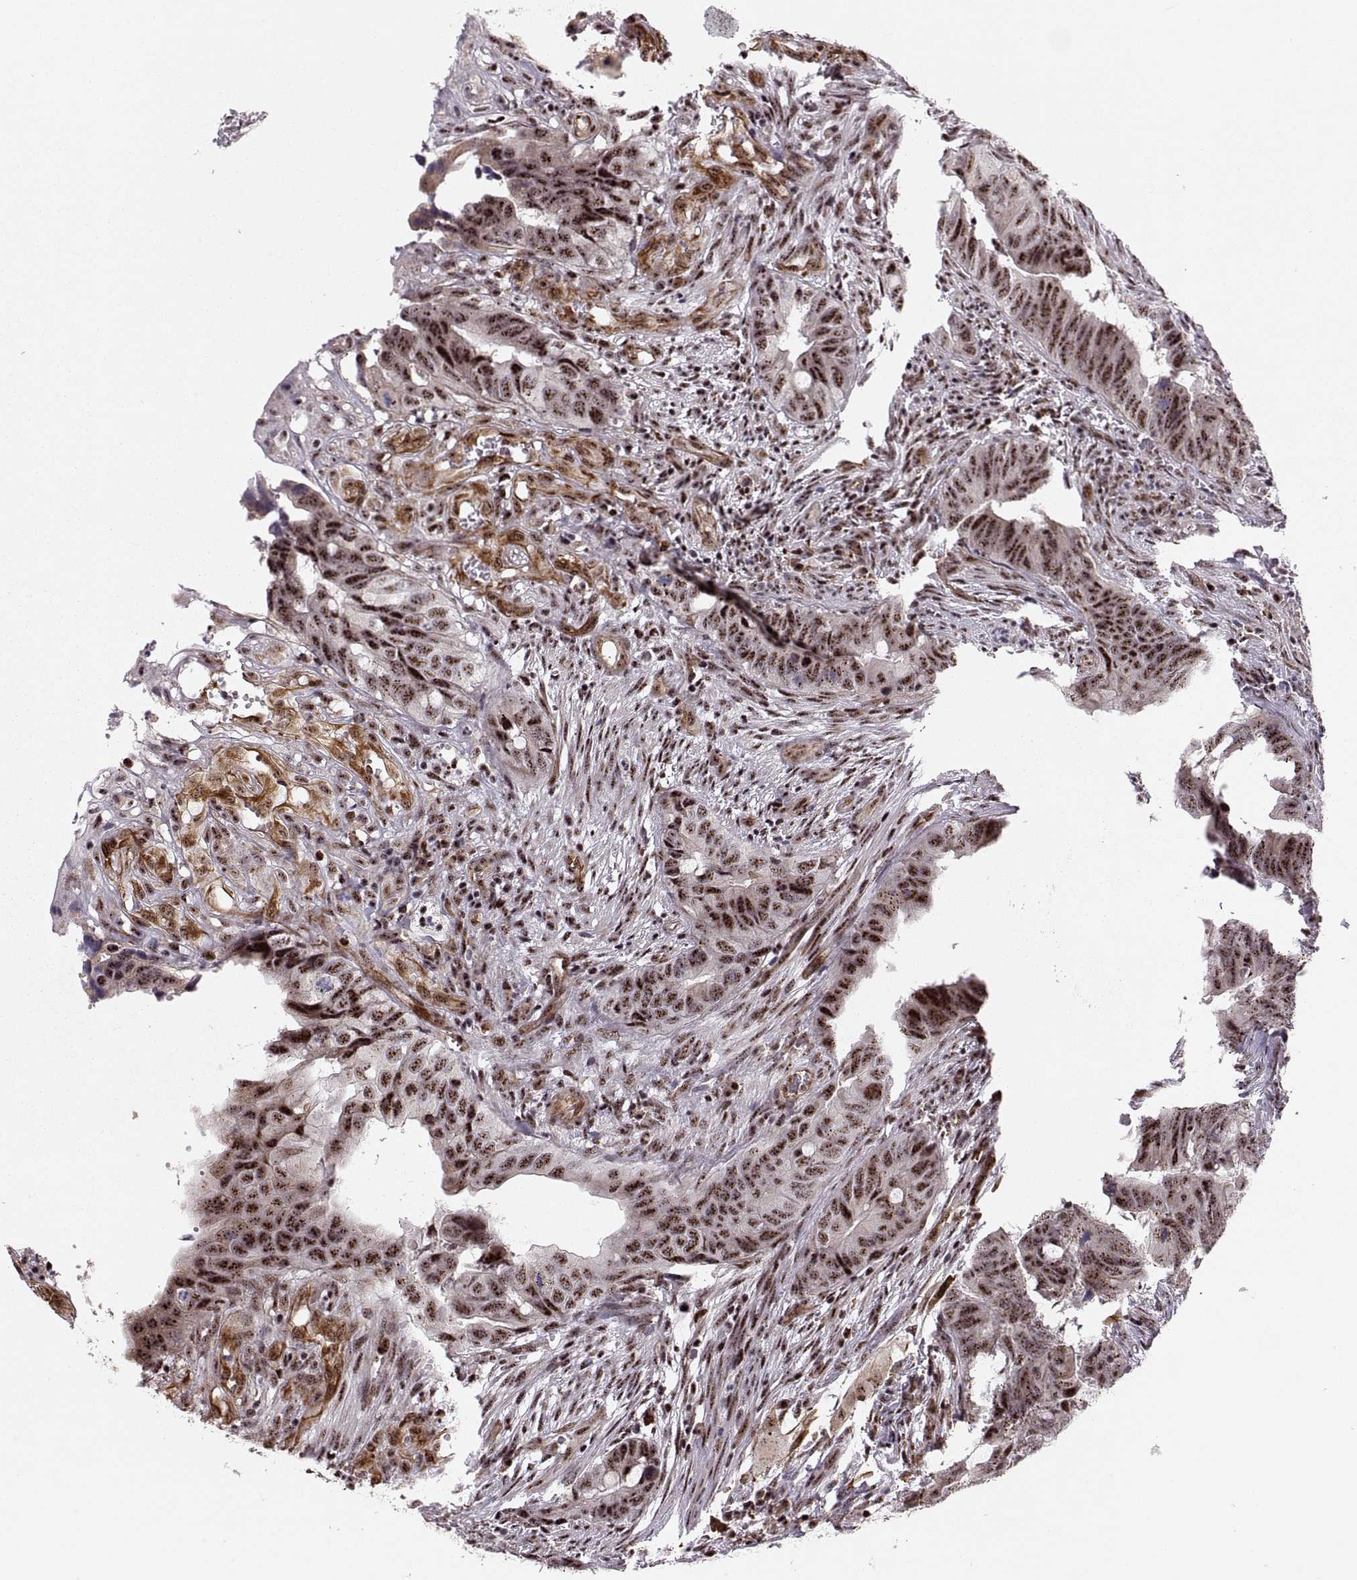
{"staining": {"intensity": "strong", "quantity": ">75%", "location": "nuclear"}, "tissue": "colorectal cancer", "cell_type": "Tumor cells", "image_type": "cancer", "snomed": [{"axis": "morphology", "description": "Adenocarcinoma, NOS"}, {"axis": "topography", "description": "Colon"}], "caption": "Immunohistochemistry of adenocarcinoma (colorectal) shows high levels of strong nuclear expression in approximately >75% of tumor cells.", "gene": "ZCCHC17", "patient": {"sex": "female", "age": 82}}